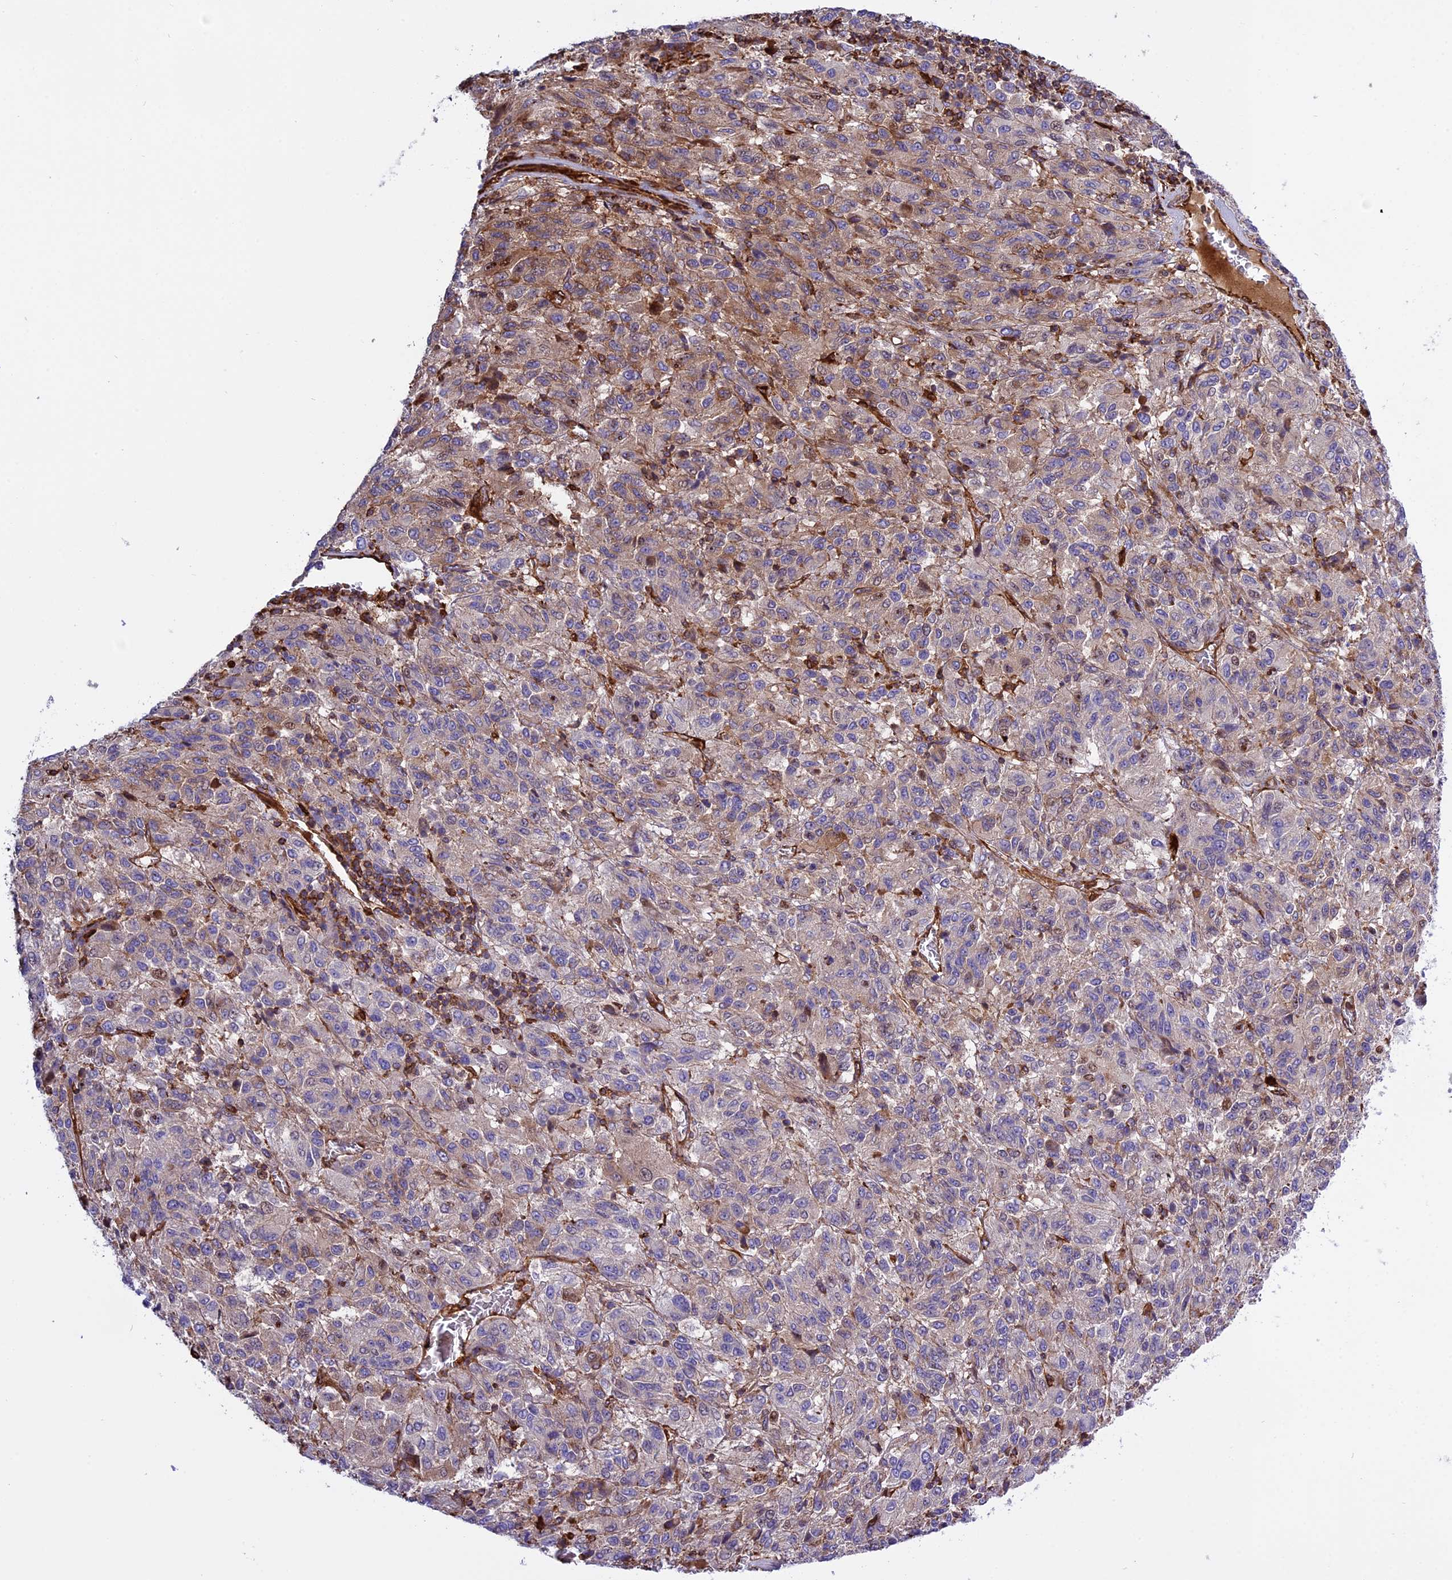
{"staining": {"intensity": "weak", "quantity": "25%-75%", "location": "cytoplasmic/membranous"}, "tissue": "melanoma", "cell_type": "Tumor cells", "image_type": "cancer", "snomed": [{"axis": "morphology", "description": "Malignant melanoma, Metastatic site"}, {"axis": "topography", "description": "Lung"}], "caption": "Immunohistochemistry (IHC) image of human malignant melanoma (metastatic site) stained for a protein (brown), which exhibits low levels of weak cytoplasmic/membranous staining in approximately 25%-75% of tumor cells.", "gene": "CD99L2", "patient": {"sex": "male", "age": 64}}